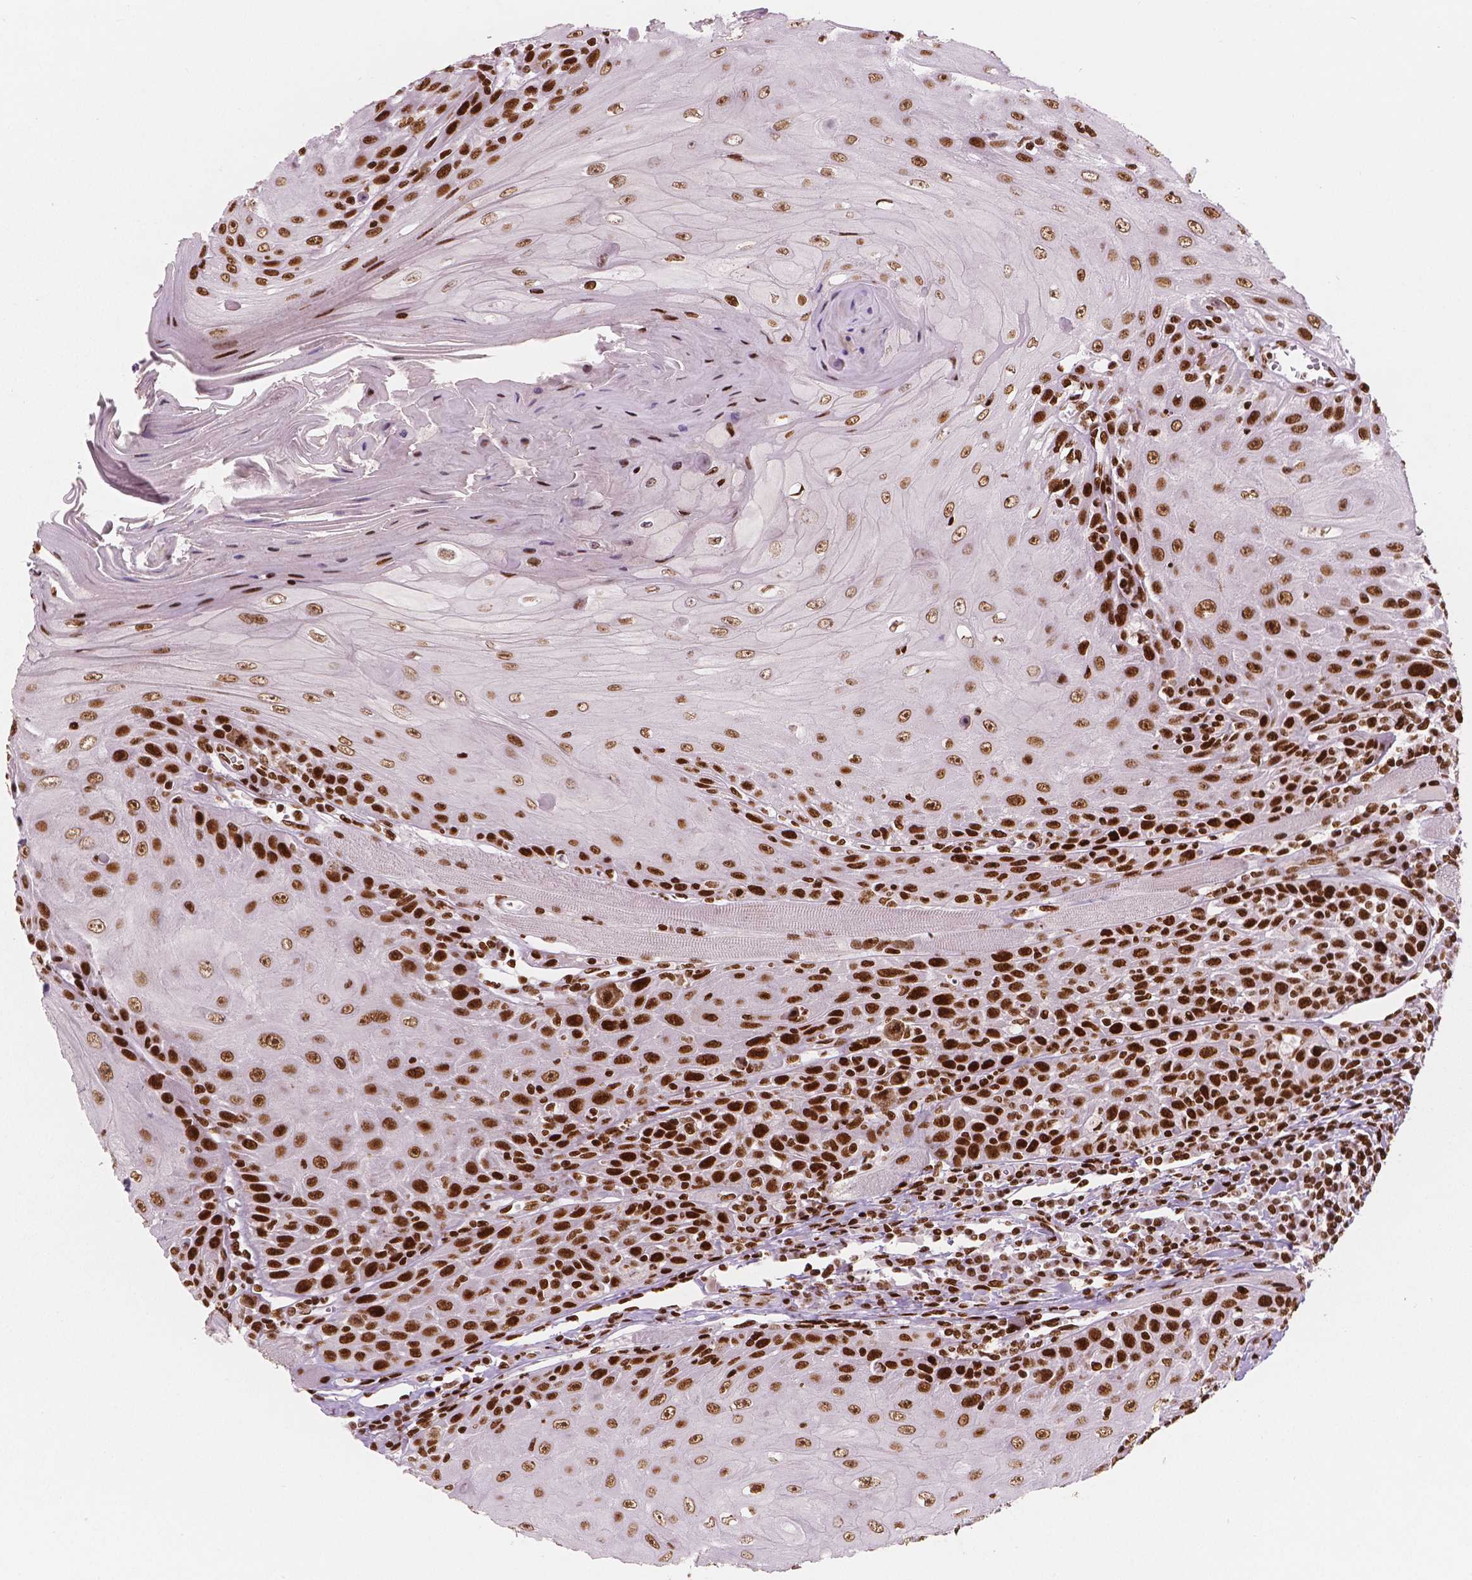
{"staining": {"intensity": "strong", "quantity": ">75%", "location": "nuclear"}, "tissue": "head and neck cancer", "cell_type": "Tumor cells", "image_type": "cancer", "snomed": [{"axis": "morphology", "description": "Squamous cell carcinoma, NOS"}, {"axis": "topography", "description": "Head-Neck"}], "caption": "Strong nuclear staining for a protein is present in about >75% of tumor cells of head and neck squamous cell carcinoma using immunohistochemistry.", "gene": "BRD4", "patient": {"sex": "male", "age": 52}}